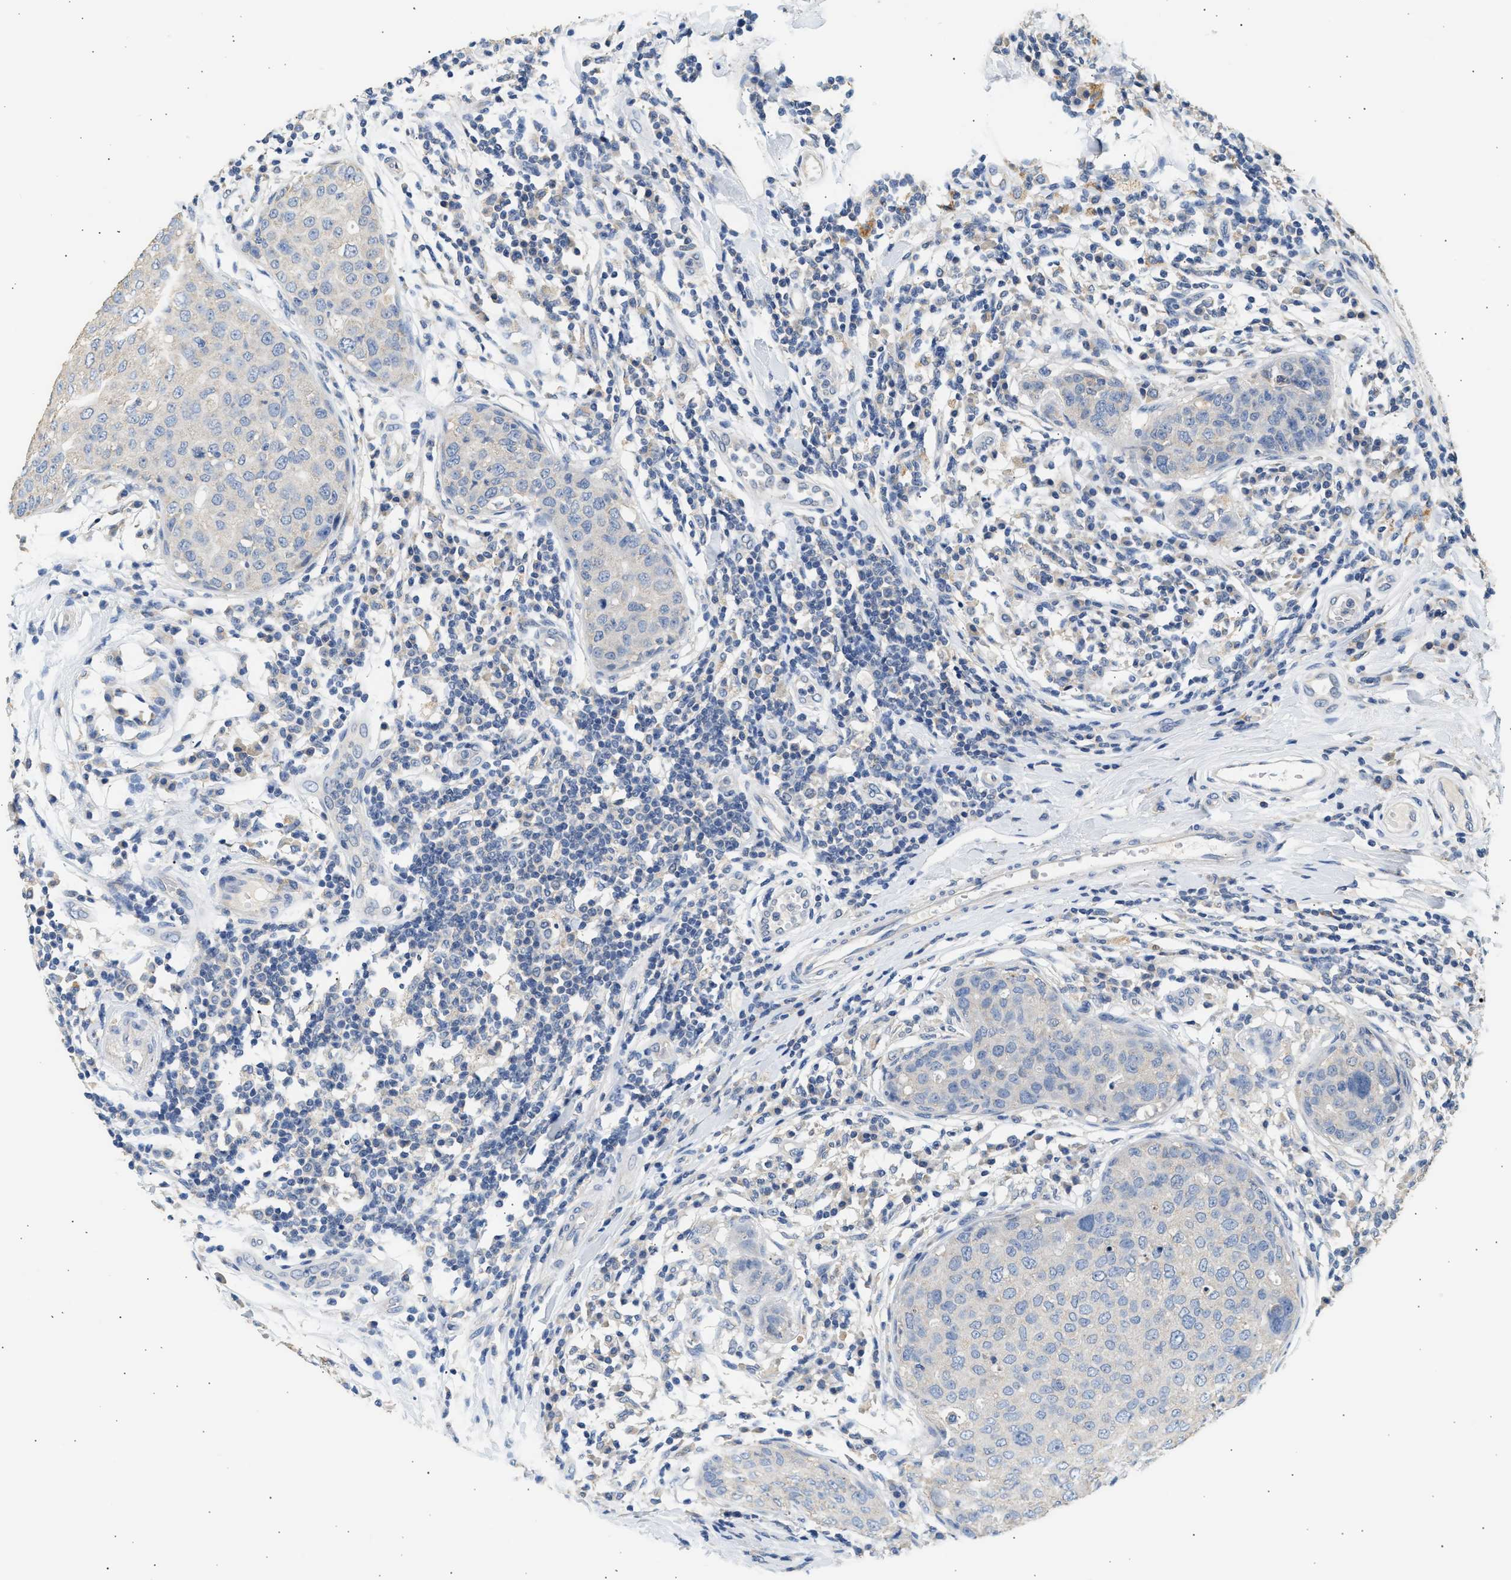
{"staining": {"intensity": "negative", "quantity": "none", "location": "none"}, "tissue": "breast cancer", "cell_type": "Tumor cells", "image_type": "cancer", "snomed": [{"axis": "morphology", "description": "Duct carcinoma"}, {"axis": "topography", "description": "Breast"}], "caption": "Breast cancer stained for a protein using immunohistochemistry demonstrates no expression tumor cells.", "gene": "WDR31", "patient": {"sex": "female", "age": 27}}